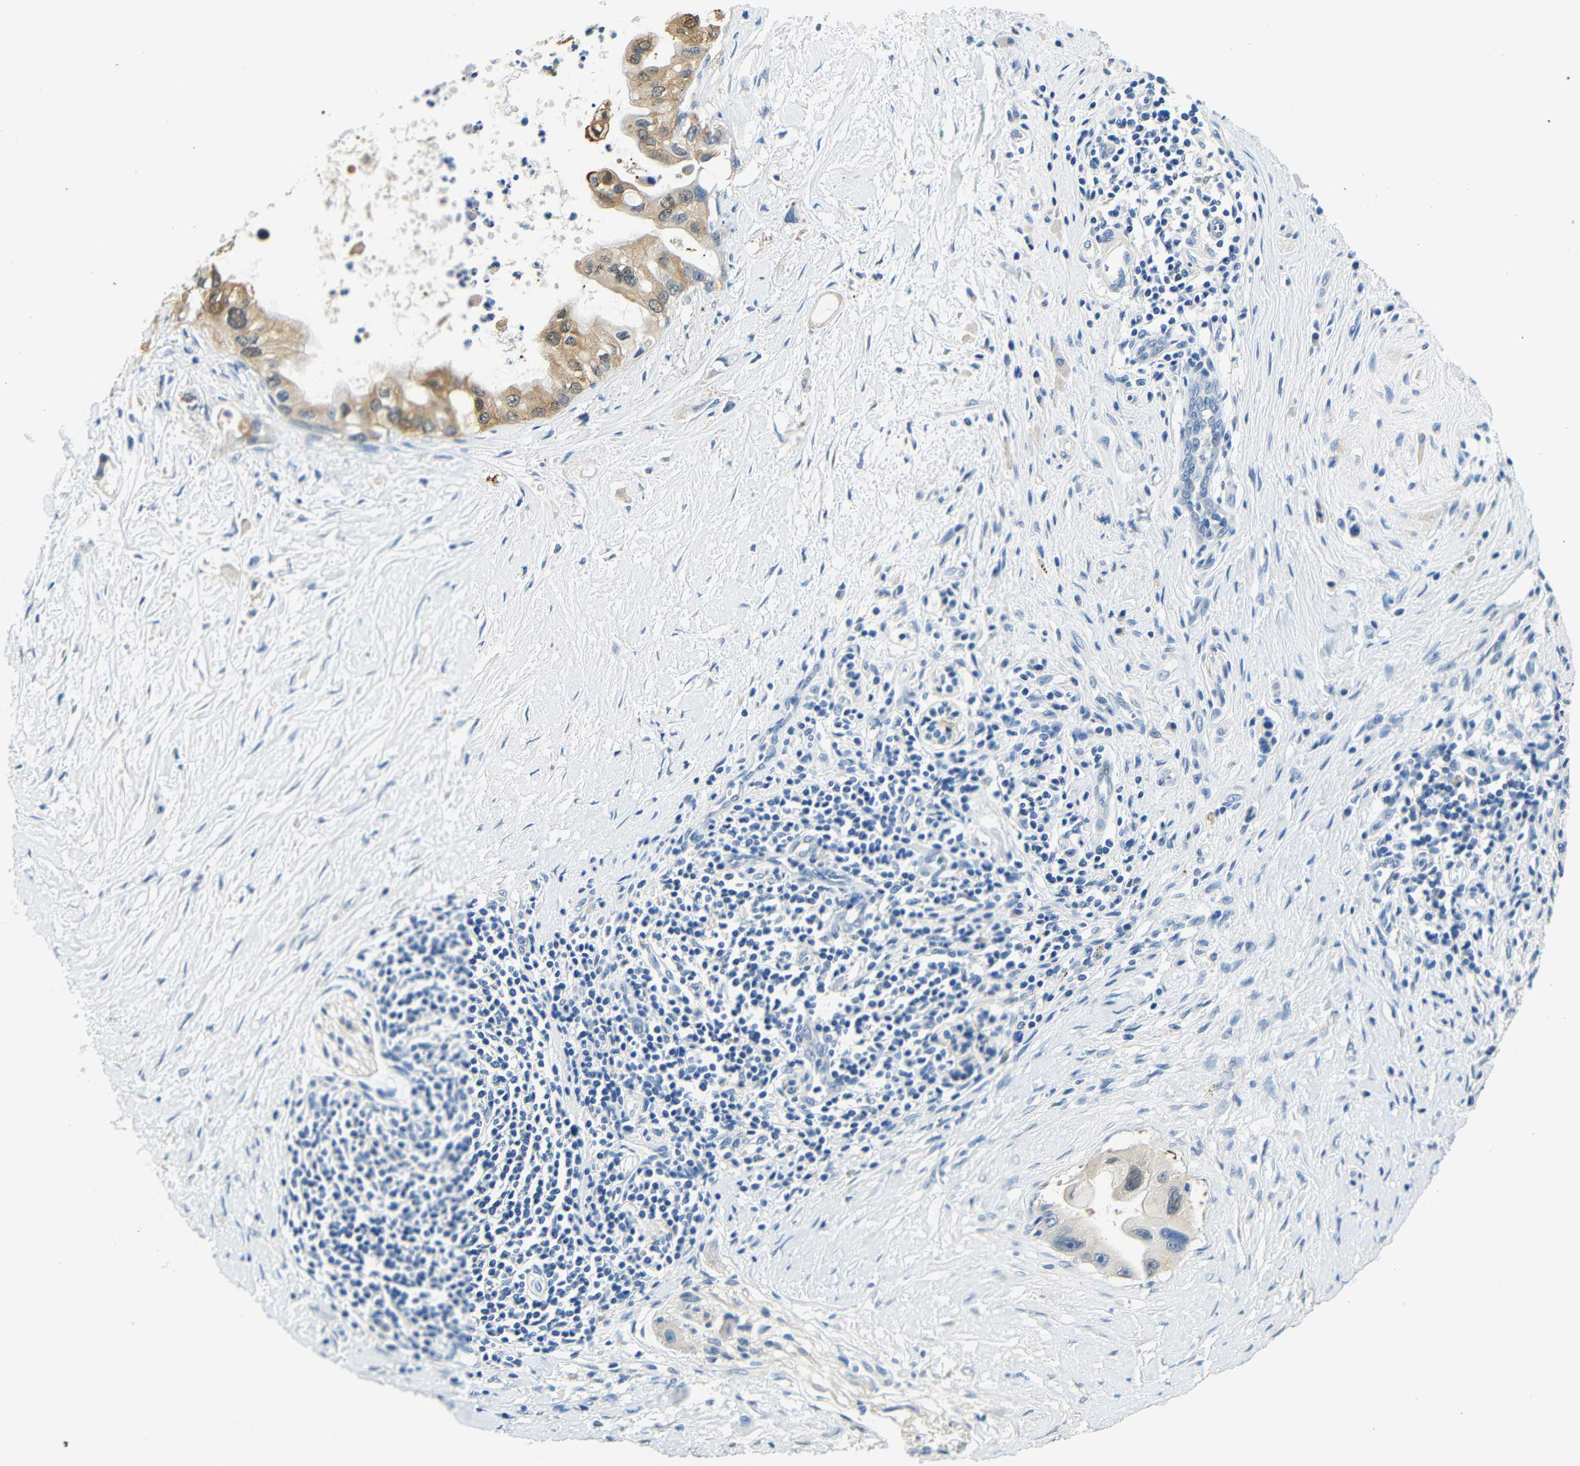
{"staining": {"intensity": "weak", "quantity": ">75%", "location": "cytoplasmic/membranous"}, "tissue": "pancreatic cancer", "cell_type": "Tumor cells", "image_type": "cancer", "snomed": [{"axis": "morphology", "description": "Adenocarcinoma, NOS"}, {"axis": "topography", "description": "Pancreas"}], "caption": "A high-resolution micrograph shows IHC staining of adenocarcinoma (pancreatic), which reveals weak cytoplasmic/membranous expression in about >75% of tumor cells.", "gene": "FMO5", "patient": {"sex": "male", "age": 55}}